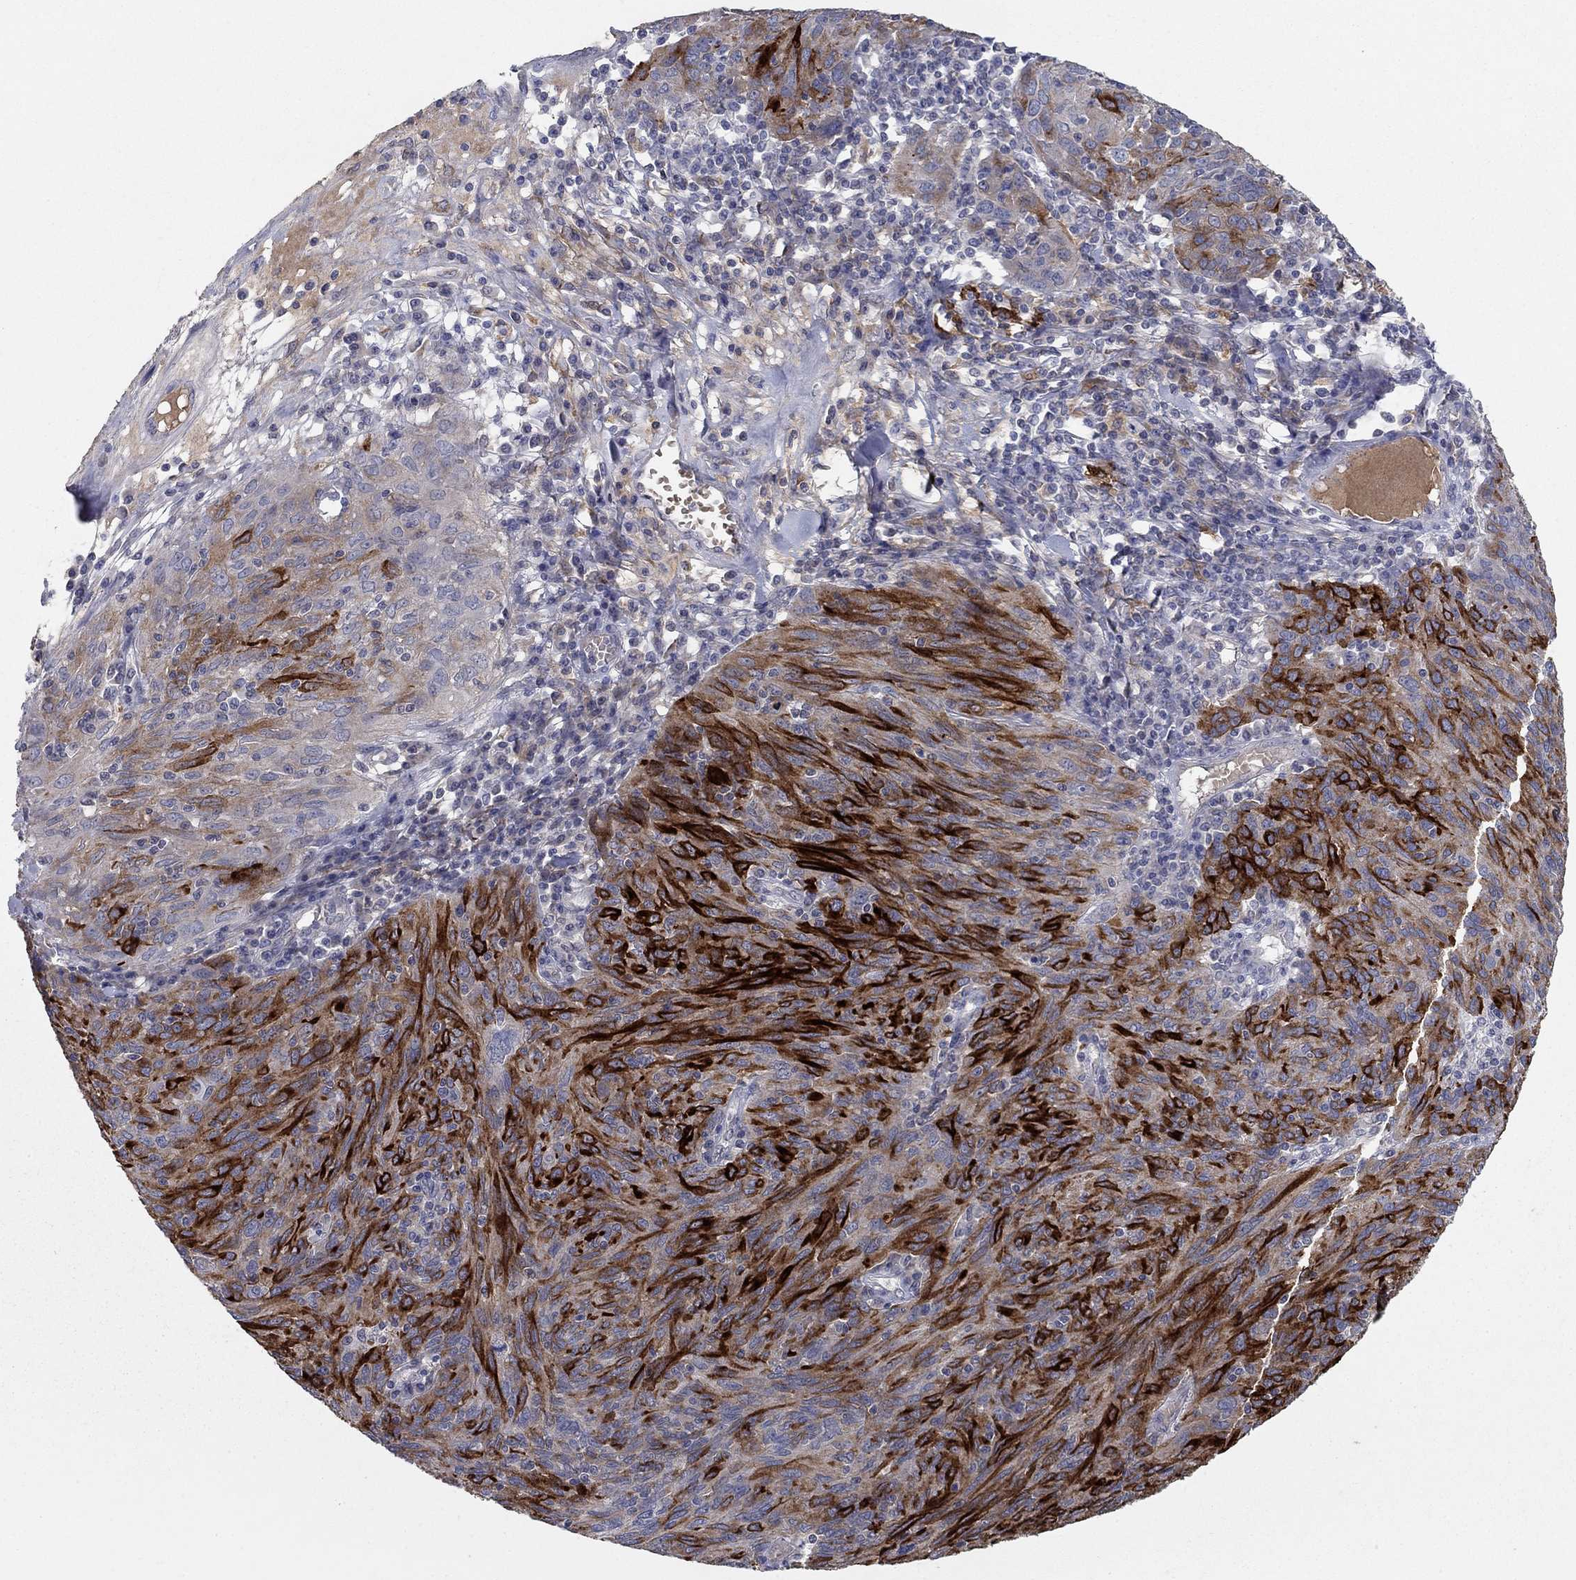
{"staining": {"intensity": "strong", "quantity": ">75%", "location": "cytoplasmic/membranous"}, "tissue": "ovarian cancer", "cell_type": "Tumor cells", "image_type": "cancer", "snomed": [{"axis": "morphology", "description": "Carcinoma, endometroid"}, {"axis": "topography", "description": "Ovary"}], "caption": "Ovarian cancer (endometroid carcinoma) stained for a protein (brown) displays strong cytoplasmic/membranous positive positivity in approximately >75% of tumor cells.", "gene": "PTGDS", "patient": {"sex": "female", "age": 50}}